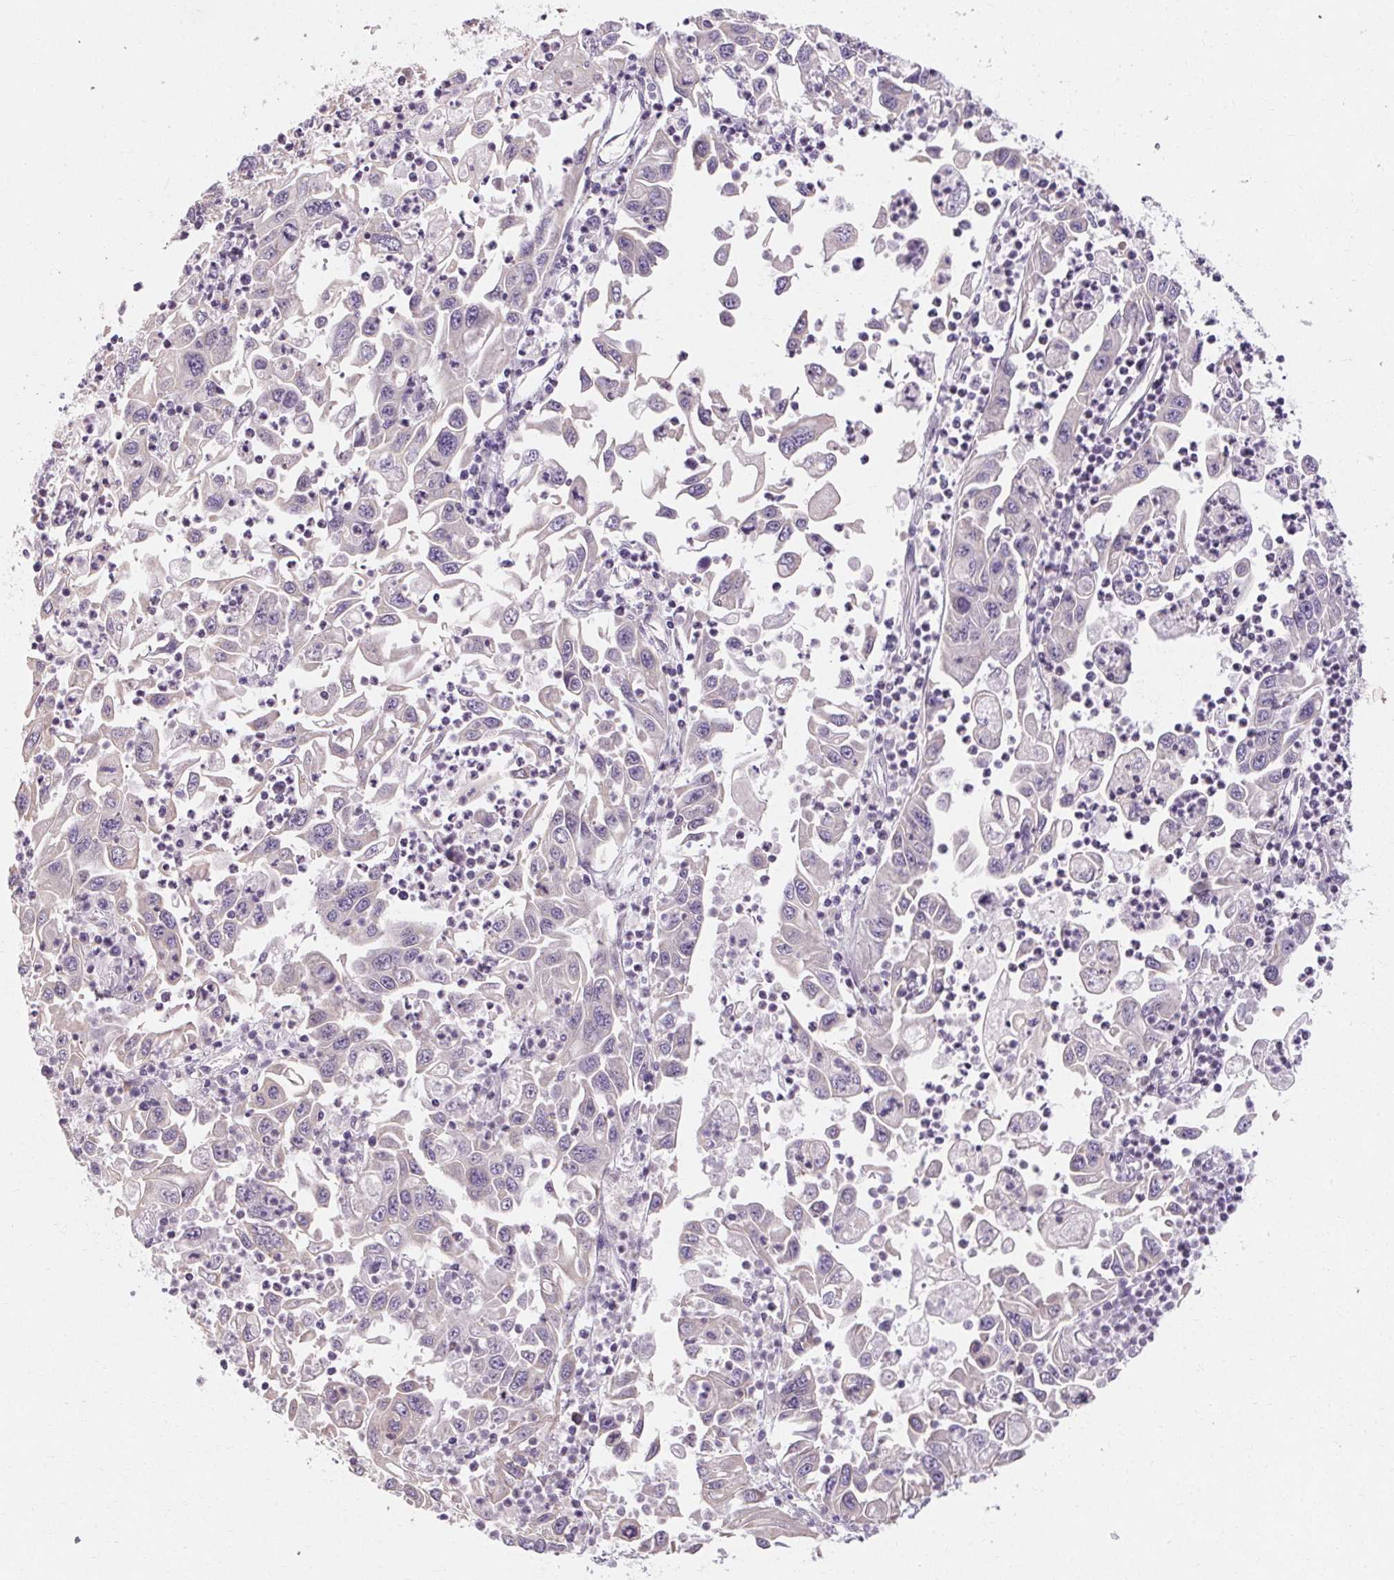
{"staining": {"intensity": "negative", "quantity": "none", "location": "none"}, "tissue": "endometrial cancer", "cell_type": "Tumor cells", "image_type": "cancer", "snomed": [{"axis": "morphology", "description": "Adenocarcinoma, NOS"}, {"axis": "topography", "description": "Uterus"}], "caption": "High power microscopy image of an immunohistochemistry image of endometrial adenocarcinoma, revealing no significant staining in tumor cells. (DAB IHC with hematoxylin counter stain).", "gene": "TMEM52B", "patient": {"sex": "female", "age": 62}}